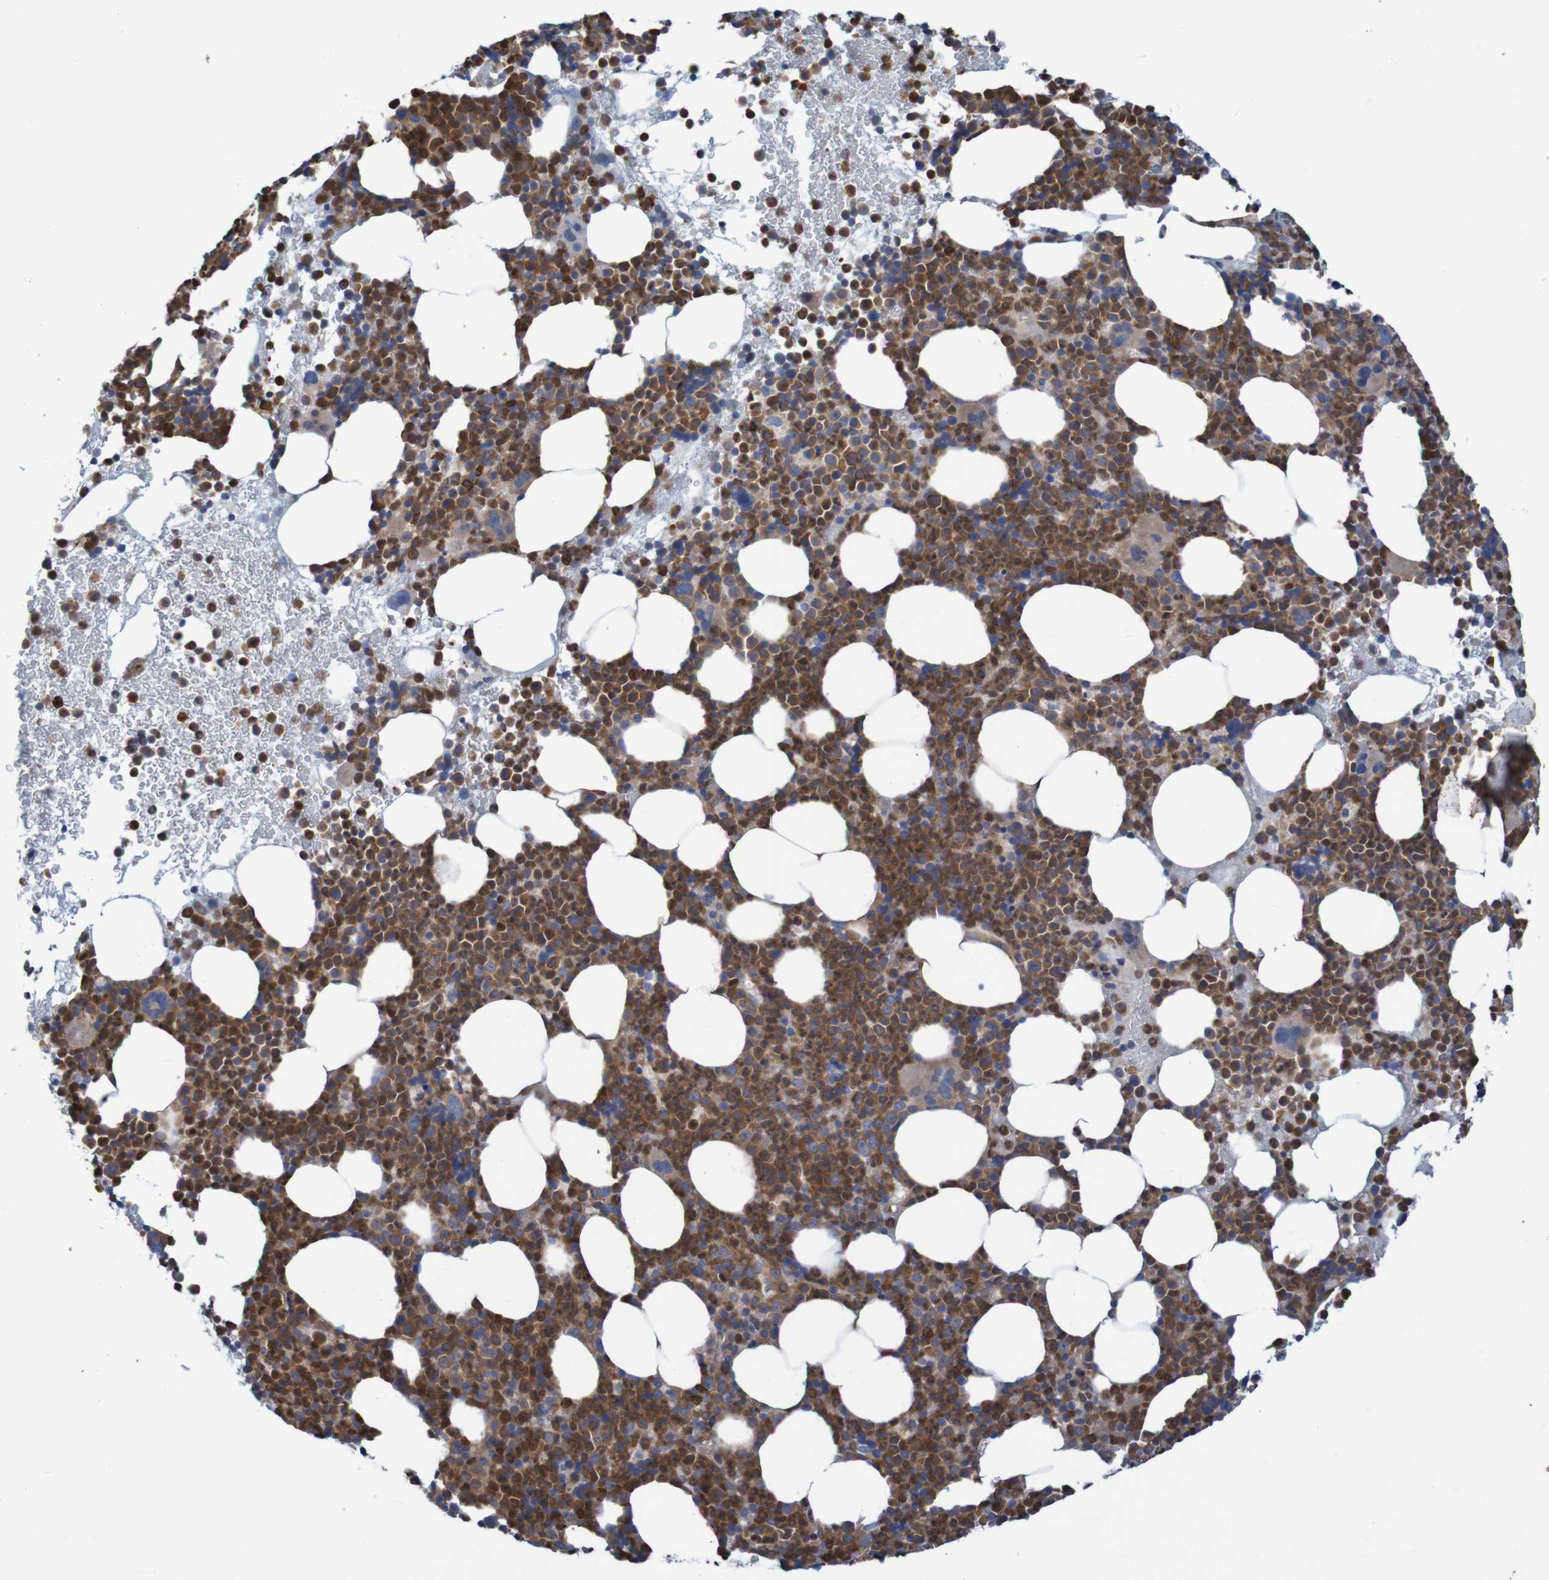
{"staining": {"intensity": "strong", "quantity": ">75%", "location": "cytoplasmic/membranous"}, "tissue": "bone marrow", "cell_type": "Hematopoietic cells", "image_type": "normal", "snomed": [{"axis": "morphology", "description": "Normal tissue, NOS"}, {"axis": "morphology", "description": "Inflammation, NOS"}, {"axis": "topography", "description": "Bone marrow"}], "caption": "Hematopoietic cells exhibit high levels of strong cytoplasmic/membranous positivity in about >75% of cells in normal human bone marrow.", "gene": "ANGPT4", "patient": {"sex": "male", "age": 73}}